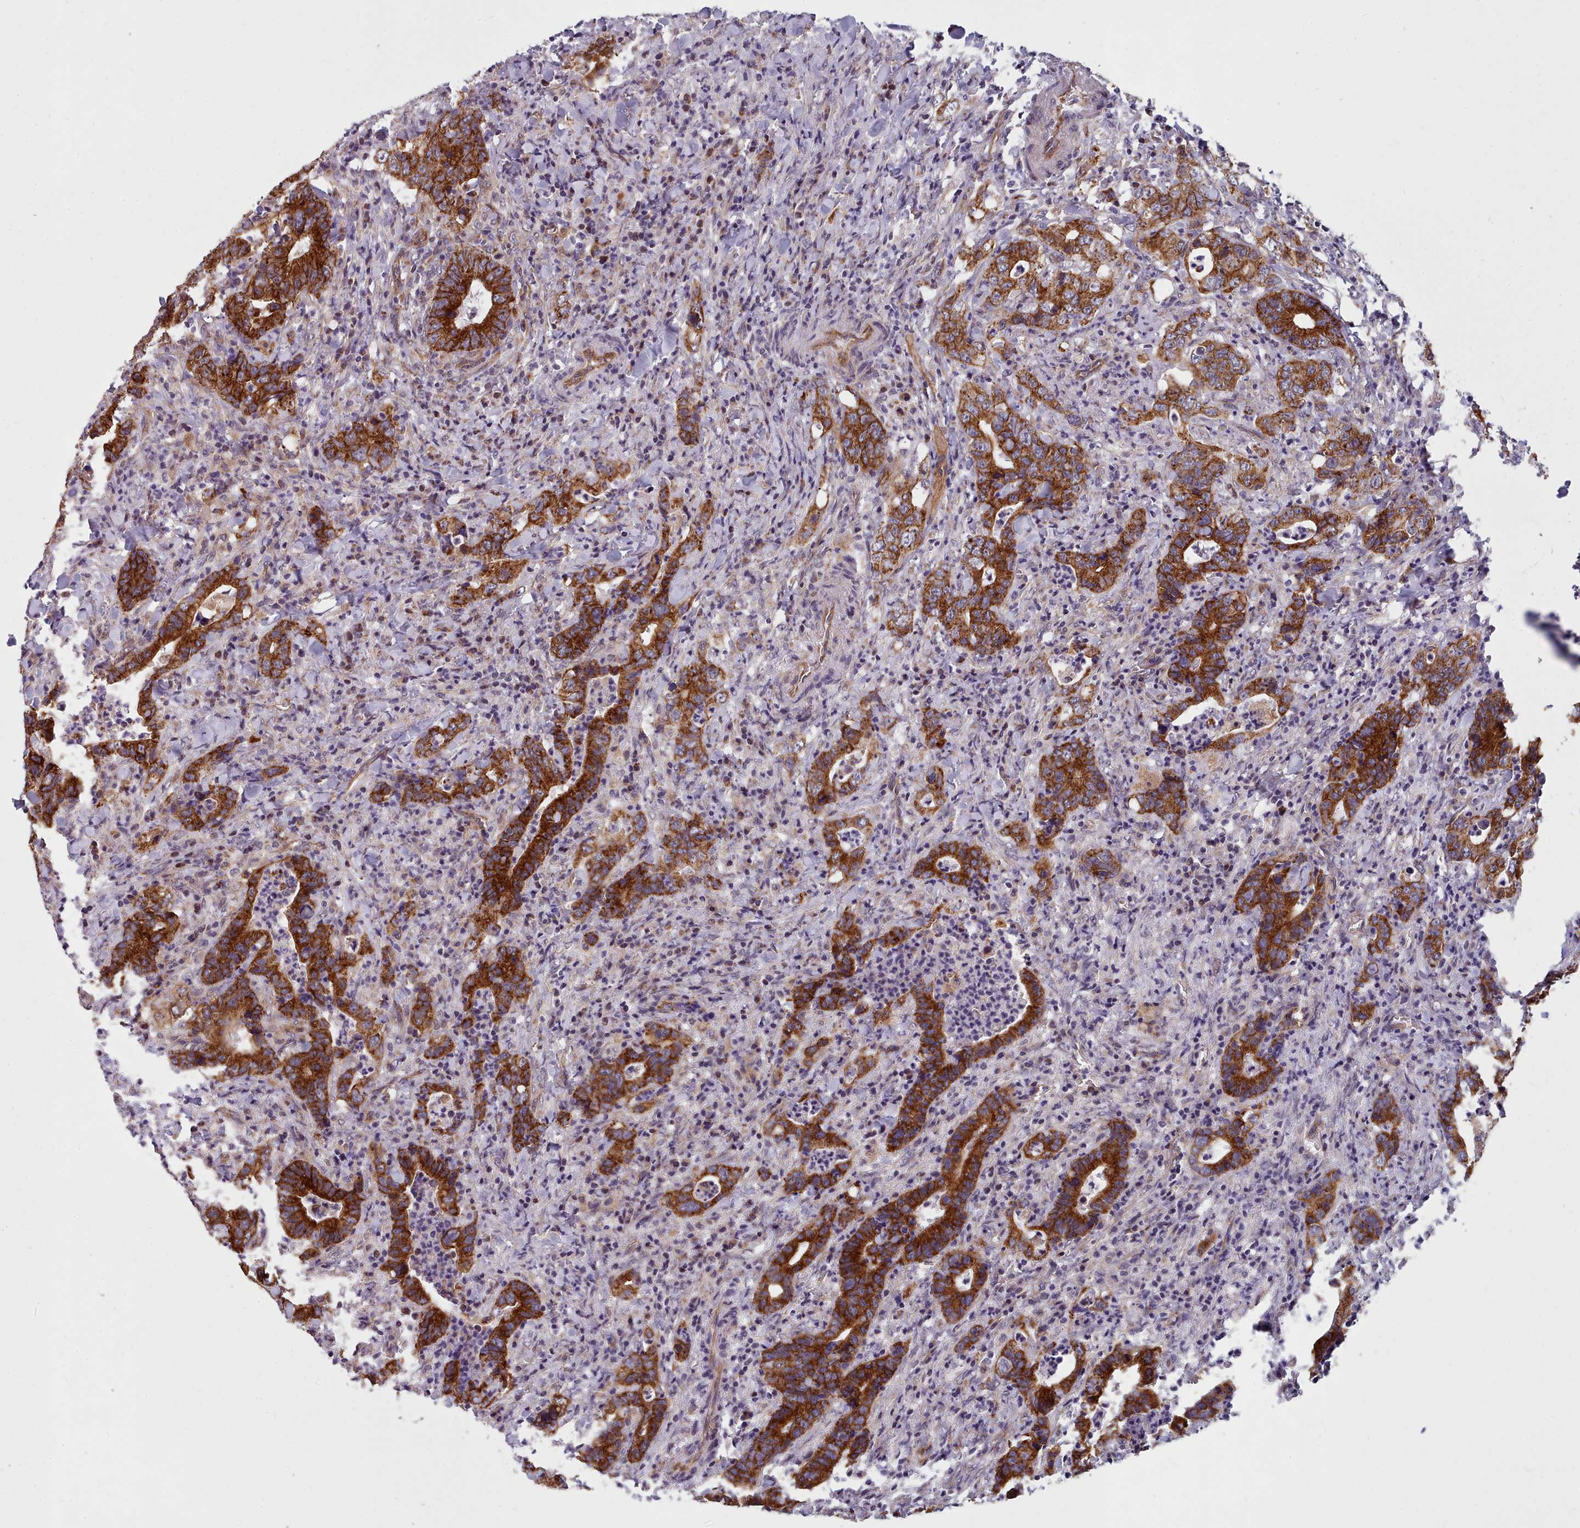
{"staining": {"intensity": "strong", "quantity": ">75%", "location": "cytoplasmic/membranous"}, "tissue": "colorectal cancer", "cell_type": "Tumor cells", "image_type": "cancer", "snomed": [{"axis": "morphology", "description": "Adenocarcinoma, NOS"}, {"axis": "topography", "description": "Colon"}], "caption": "Colorectal cancer (adenocarcinoma) stained for a protein exhibits strong cytoplasmic/membranous positivity in tumor cells. (DAB (3,3'-diaminobenzidine) = brown stain, brightfield microscopy at high magnification).", "gene": "MRPL46", "patient": {"sex": "female", "age": 75}}